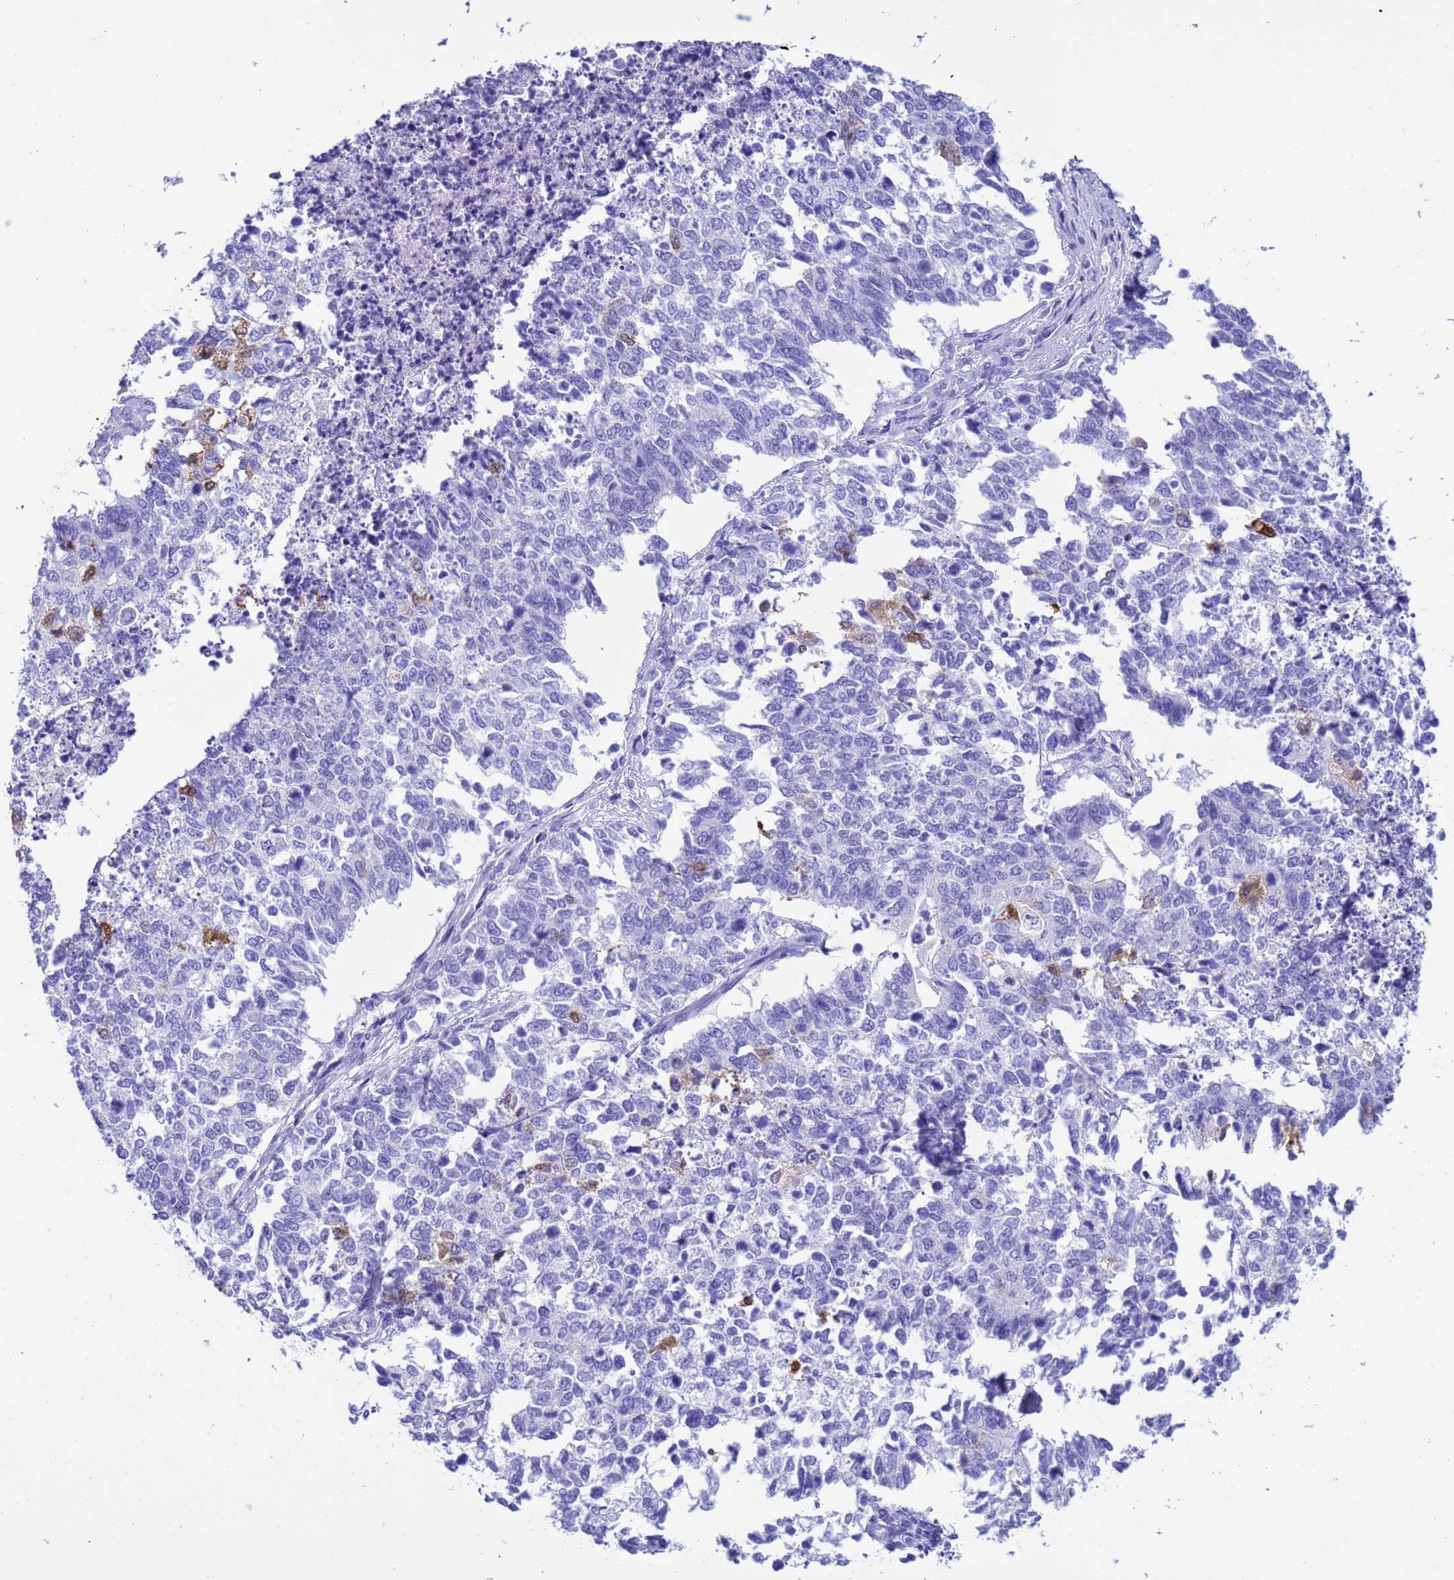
{"staining": {"intensity": "negative", "quantity": "none", "location": "none"}, "tissue": "cervical cancer", "cell_type": "Tumor cells", "image_type": "cancer", "snomed": [{"axis": "morphology", "description": "Squamous cell carcinoma, NOS"}, {"axis": "topography", "description": "Cervix"}], "caption": "Photomicrograph shows no protein positivity in tumor cells of cervical cancer (squamous cell carcinoma) tissue. Nuclei are stained in blue.", "gene": "AKR1C2", "patient": {"sex": "female", "age": 63}}